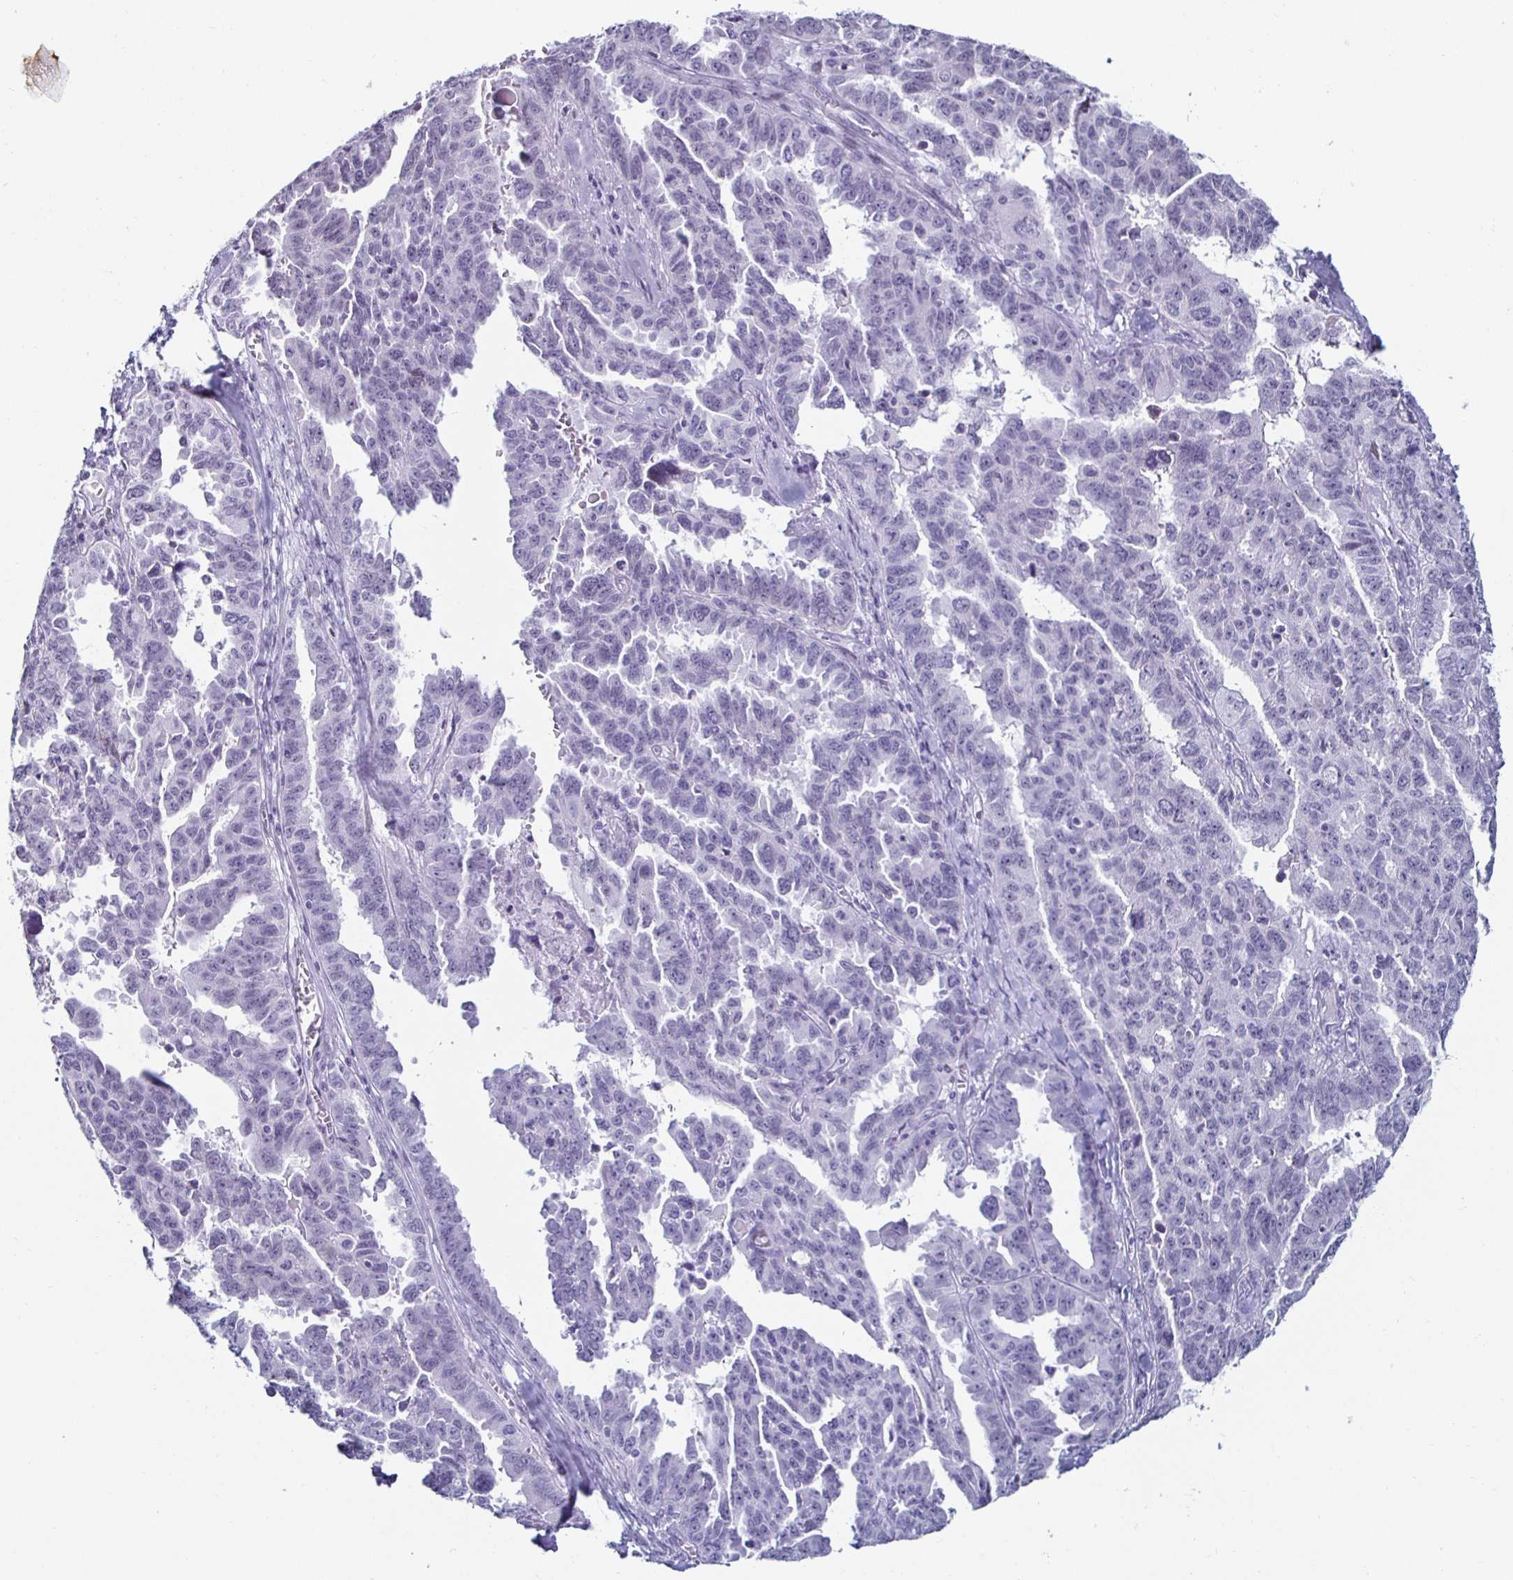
{"staining": {"intensity": "negative", "quantity": "none", "location": "none"}, "tissue": "ovarian cancer", "cell_type": "Tumor cells", "image_type": "cancer", "snomed": [{"axis": "morphology", "description": "Adenocarcinoma, NOS"}, {"axis": "morphology", "description": "Carcinoma, endometroid"}, {"axis": "topography", "description": "Ovary"}], "caption": "Immunohistochemistry (IHC) micrograph of neoplastic tissue: human adenocarcinoma (ovarian) stained with DAB demonstrates no significant protein expression in tumor cells. (DAB IHC visualized using brightfield microscopy, high magnification).", "gene": "KRT4", "patient": {"sex": "female", "age": 72}}